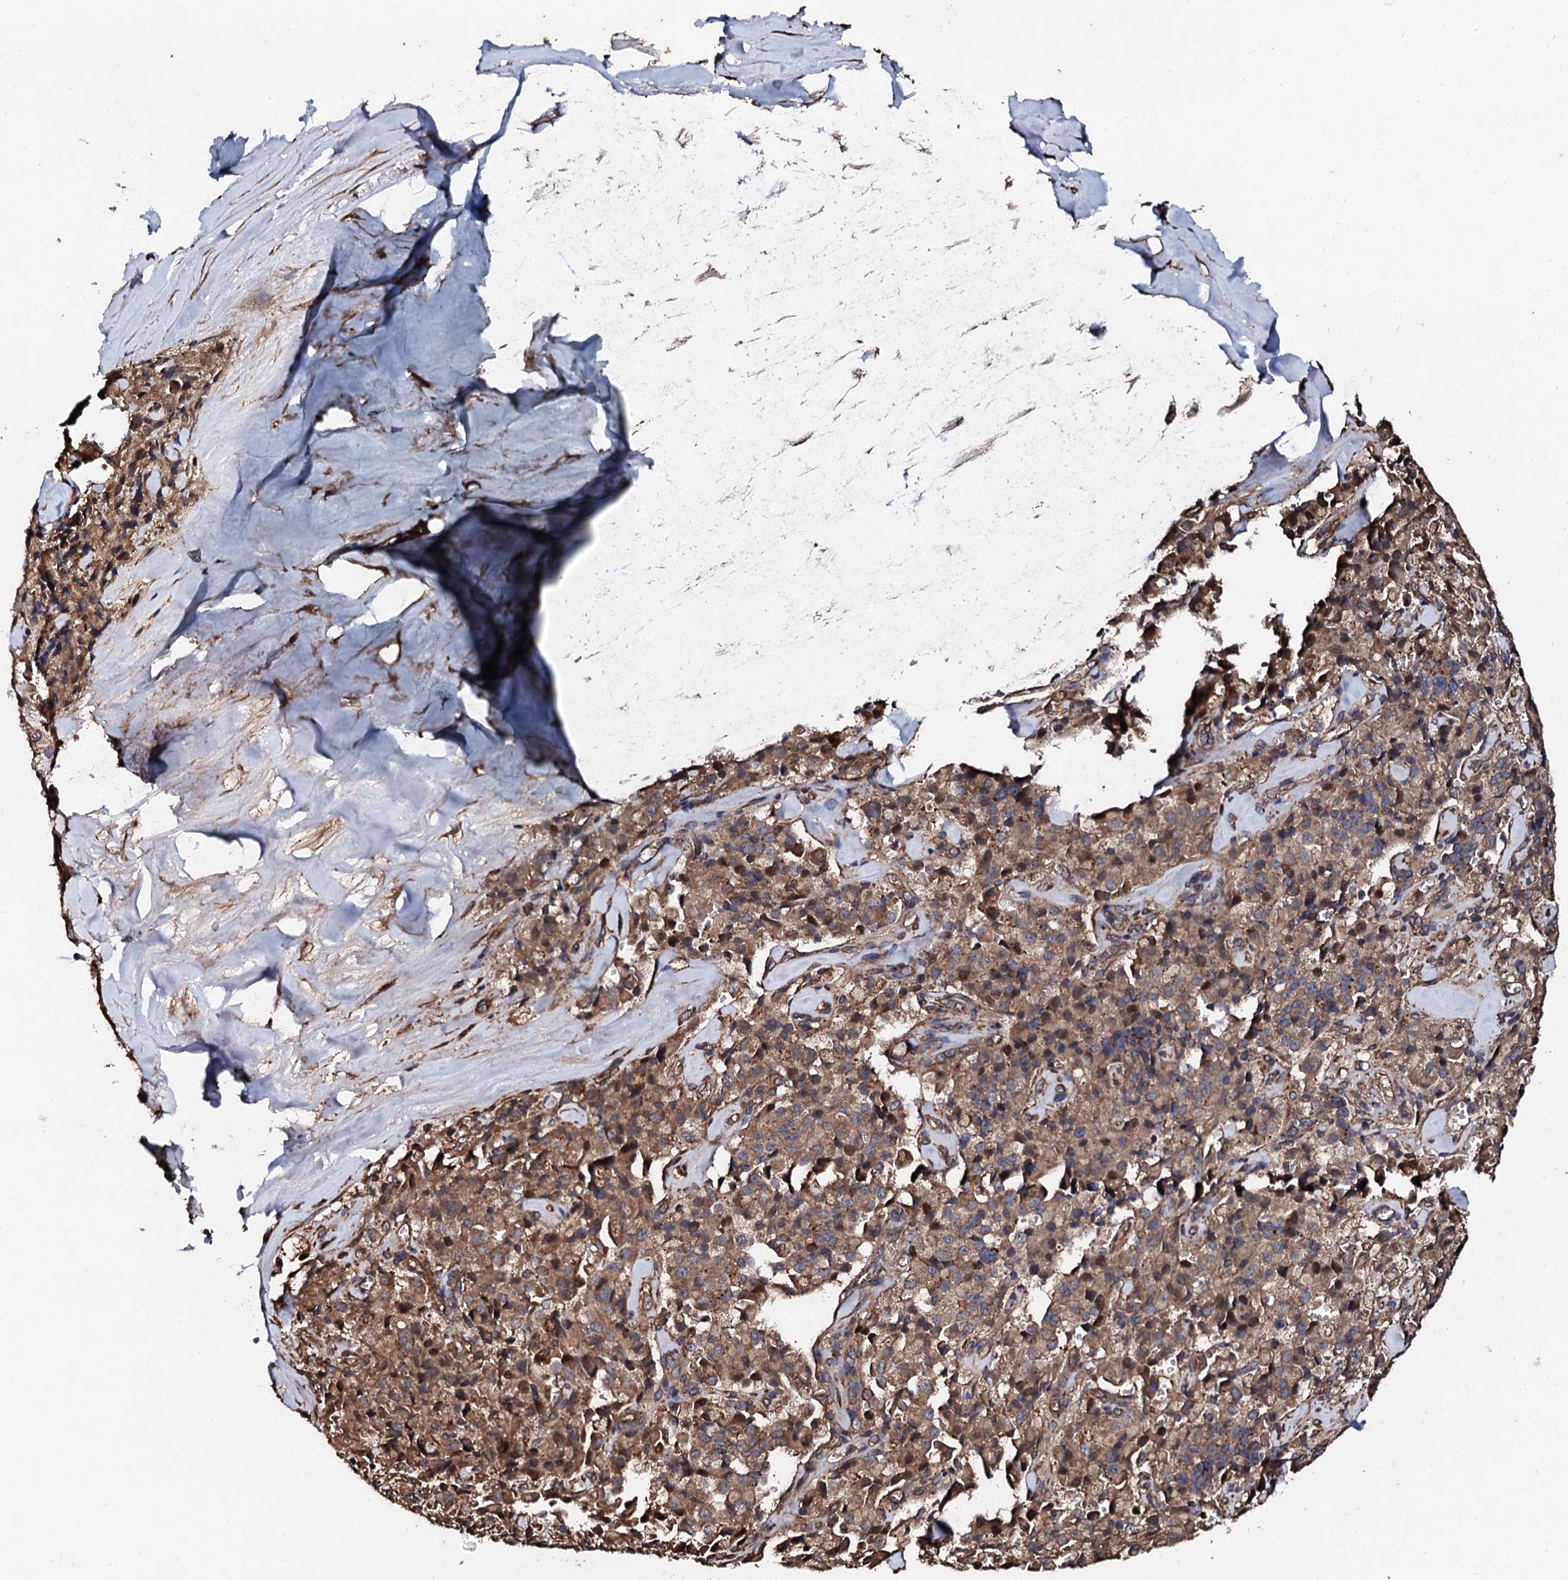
{"staining": {"intensity": "moderate", "quantity": ">75%", "location": "cytoplasmic/membranous"}, "tissue": "pancreatic cancer", "cell_type": "Tumor cells", "image_type": "cancer", "snomed": [{"axis": "morphology", "description": "Adenocarcinoma, NOS"}, {"axis": "topography", "description": "Pancreas"}], "caption": "DAB (3,3'-diaminobenzidine) immunohistochemical staining of adenocarcinoma (pancreatic) exhibits moderate cytoplasmic/membranous protein expression in approximately >75% of tumor cells. (Stains: DAB (3,3'-diaminobenzidine) in brown, nuclei in blue, Microscopy: brightfield microscopy at high magnification).", "gene": "CKAP5", "patient": {"sex": "male", "age": 65}}